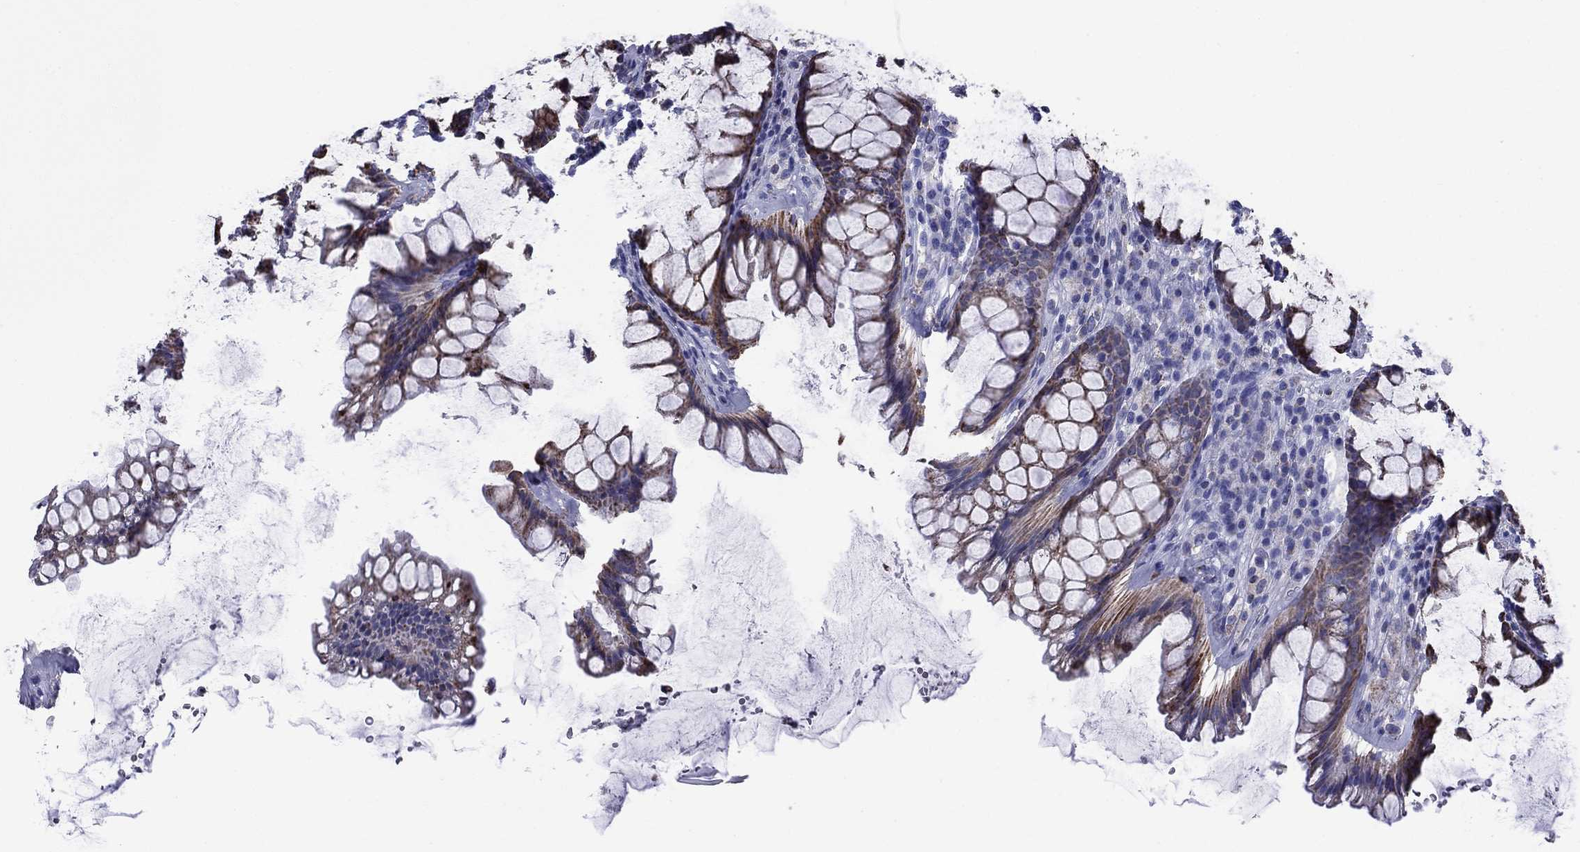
{"staining": {"intensity": "strong", "quantity": ">75%", "location": "cytoplasmic/membranous"}, "tissue": "rectum", "cell_type": "Glandular cells", "image_type": "normal", "snomed": [{"axis": "morphology", "description": "Normal tissue, NOS"}, {"axis": "topography", "description": "Rectum"}], "caption": "An IHC image of normal tissue is shown. Protein staining in brown labels strong cytoplasmic/membranous positivity in rectum within glandular cells. Immunohistochemistry stains the protein of interest in brown and the nuclei are stained blue.", "gene": "ACADSB", "patient": {"sex": "male", "age": 72}}